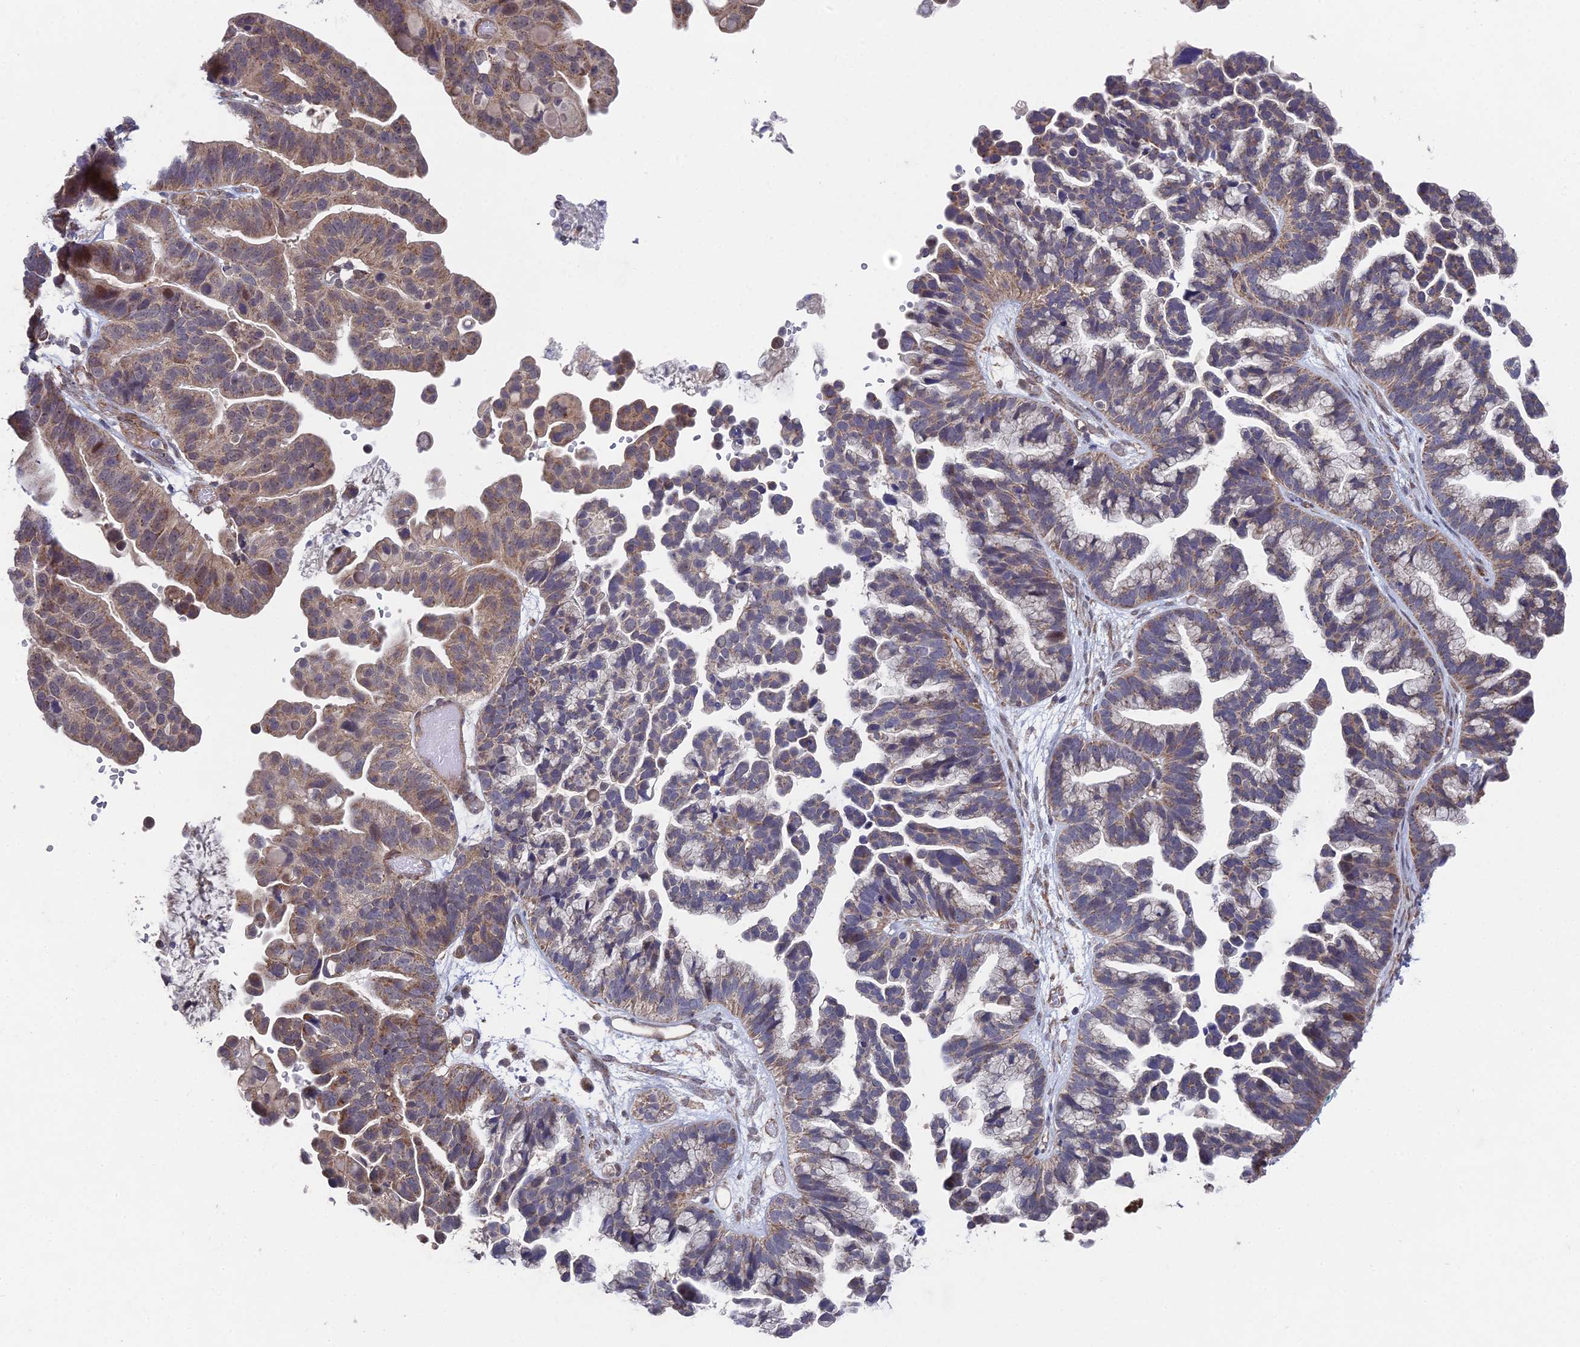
{"staining": {"intensity": "moderate", "quantity": "25%-75%", "location": "cytoplasmic/membranous"}, "tissue": "ovarian cancer", "cell_type": "Tumor cells", "image_type": "cancer", "snomed": [{"axis": "morphology", "description": "Cystadenocarcinoma, serous, NOS"}, {"axis": "topography", "description": "Ovary"}], "caption": "A medium amount of moderate cytoplasmic/membranous staining is identified in about 25%-75% of tumor cells in ovarian cancer (serous cystadenocarcinoma) tissue.", "gene": "UNC5D", "patient": {"sex": "female", "age": 56}}